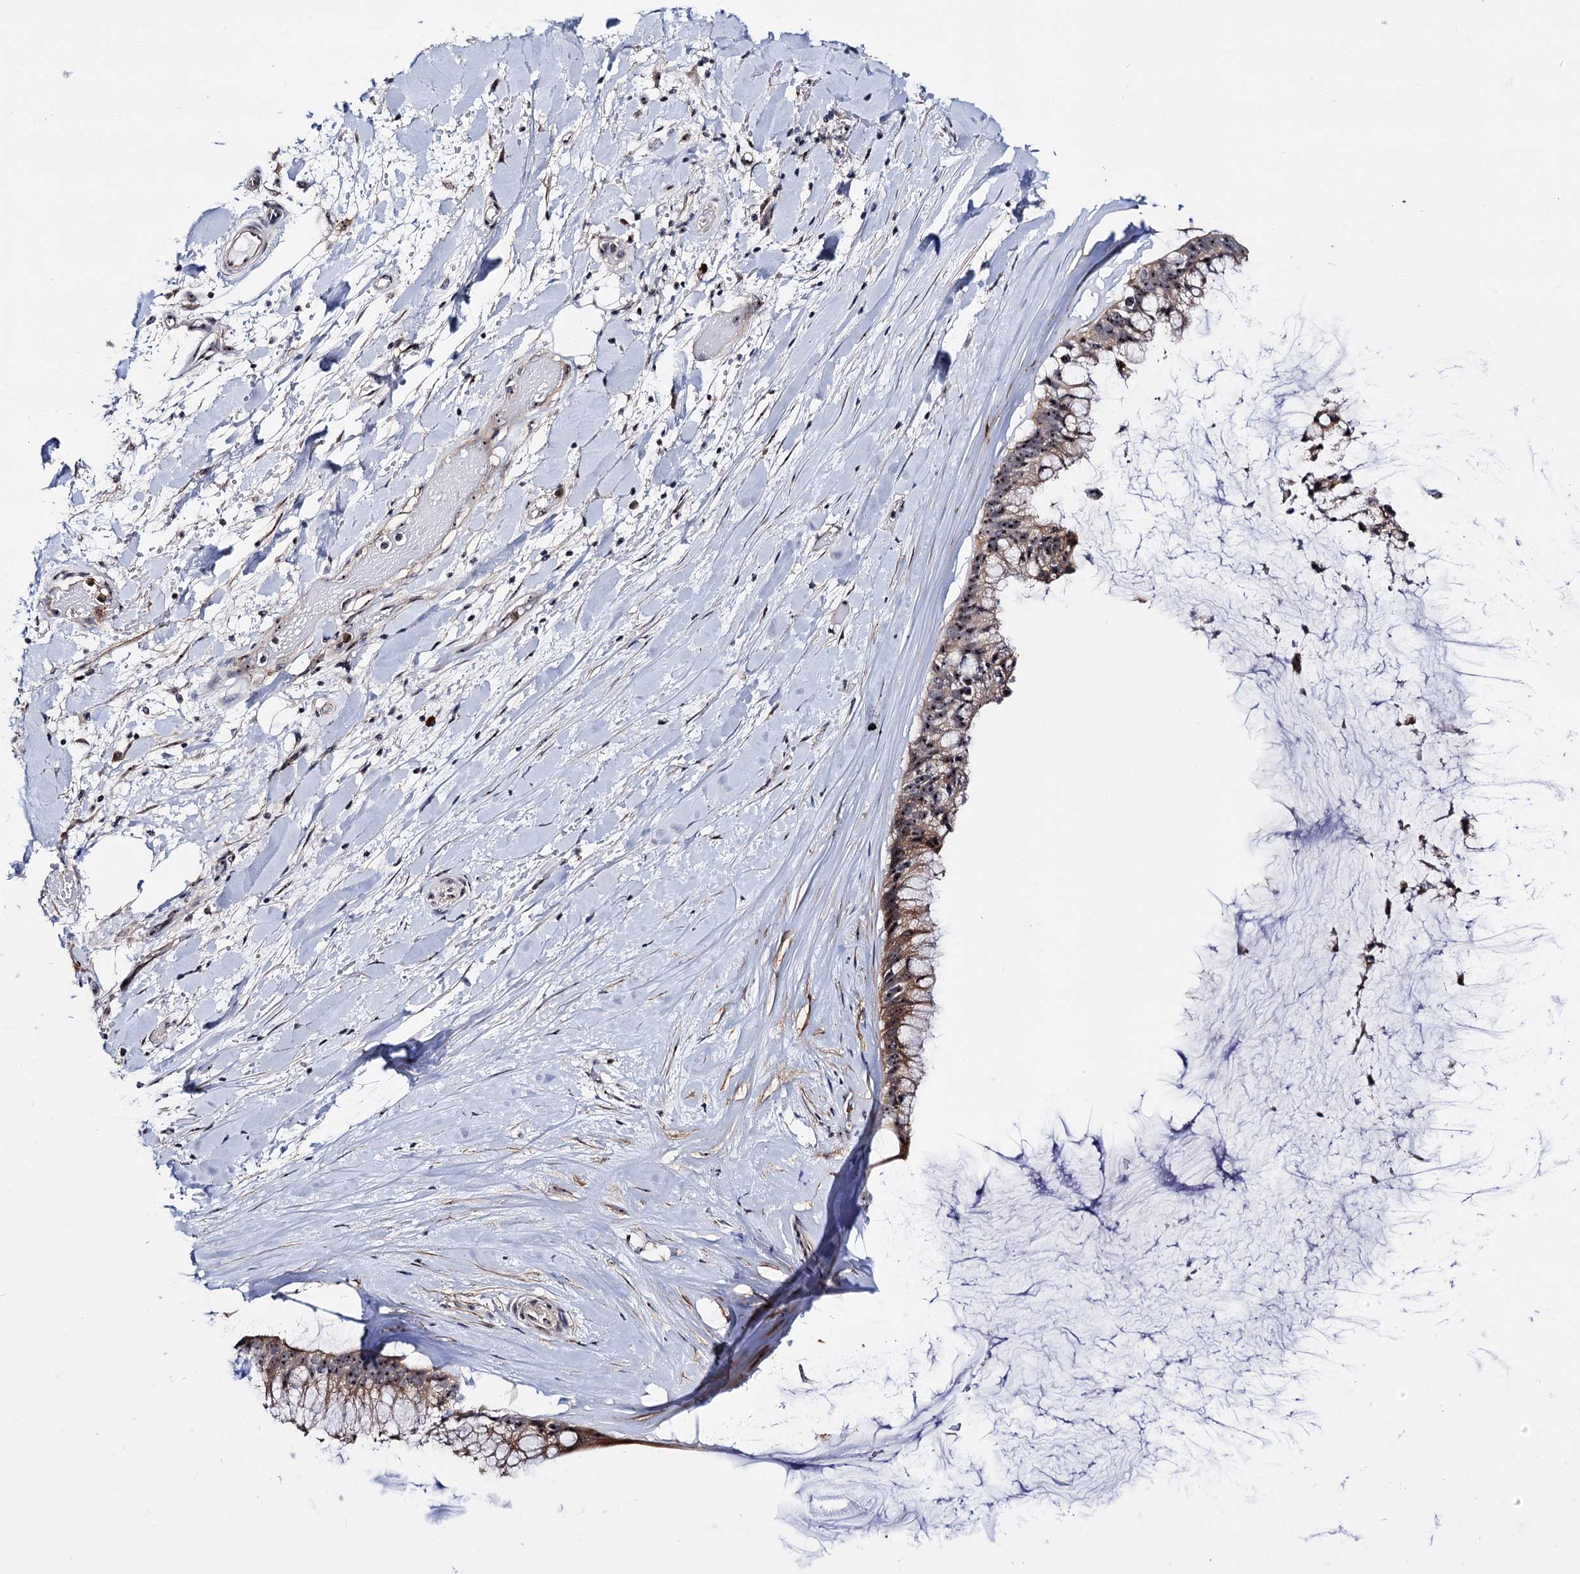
{"staining": {"intensity": "moderate", "quantity": ">75%", "location": "cytoplasmic/membranous,nuclear"}, "tissue": "ovarian cancer", "cell_type": "Tumor cells", "image_type": "cancer", "snomed": [{"axis": "morphology", "description": "Cystadenocarcinoma, mucinous, NOS"}, {"axis": "topography", "description": "Ovary"}], "caption": "Tumor cells reveal medium levels of moderate cytoplasmic/membranous and nuclear positivity in about >75% of cells in human ovarian mucinous cystadenocarcinoma.", "gene": "SUPT20H", "patient": {"sex": "female", "age": 39}}